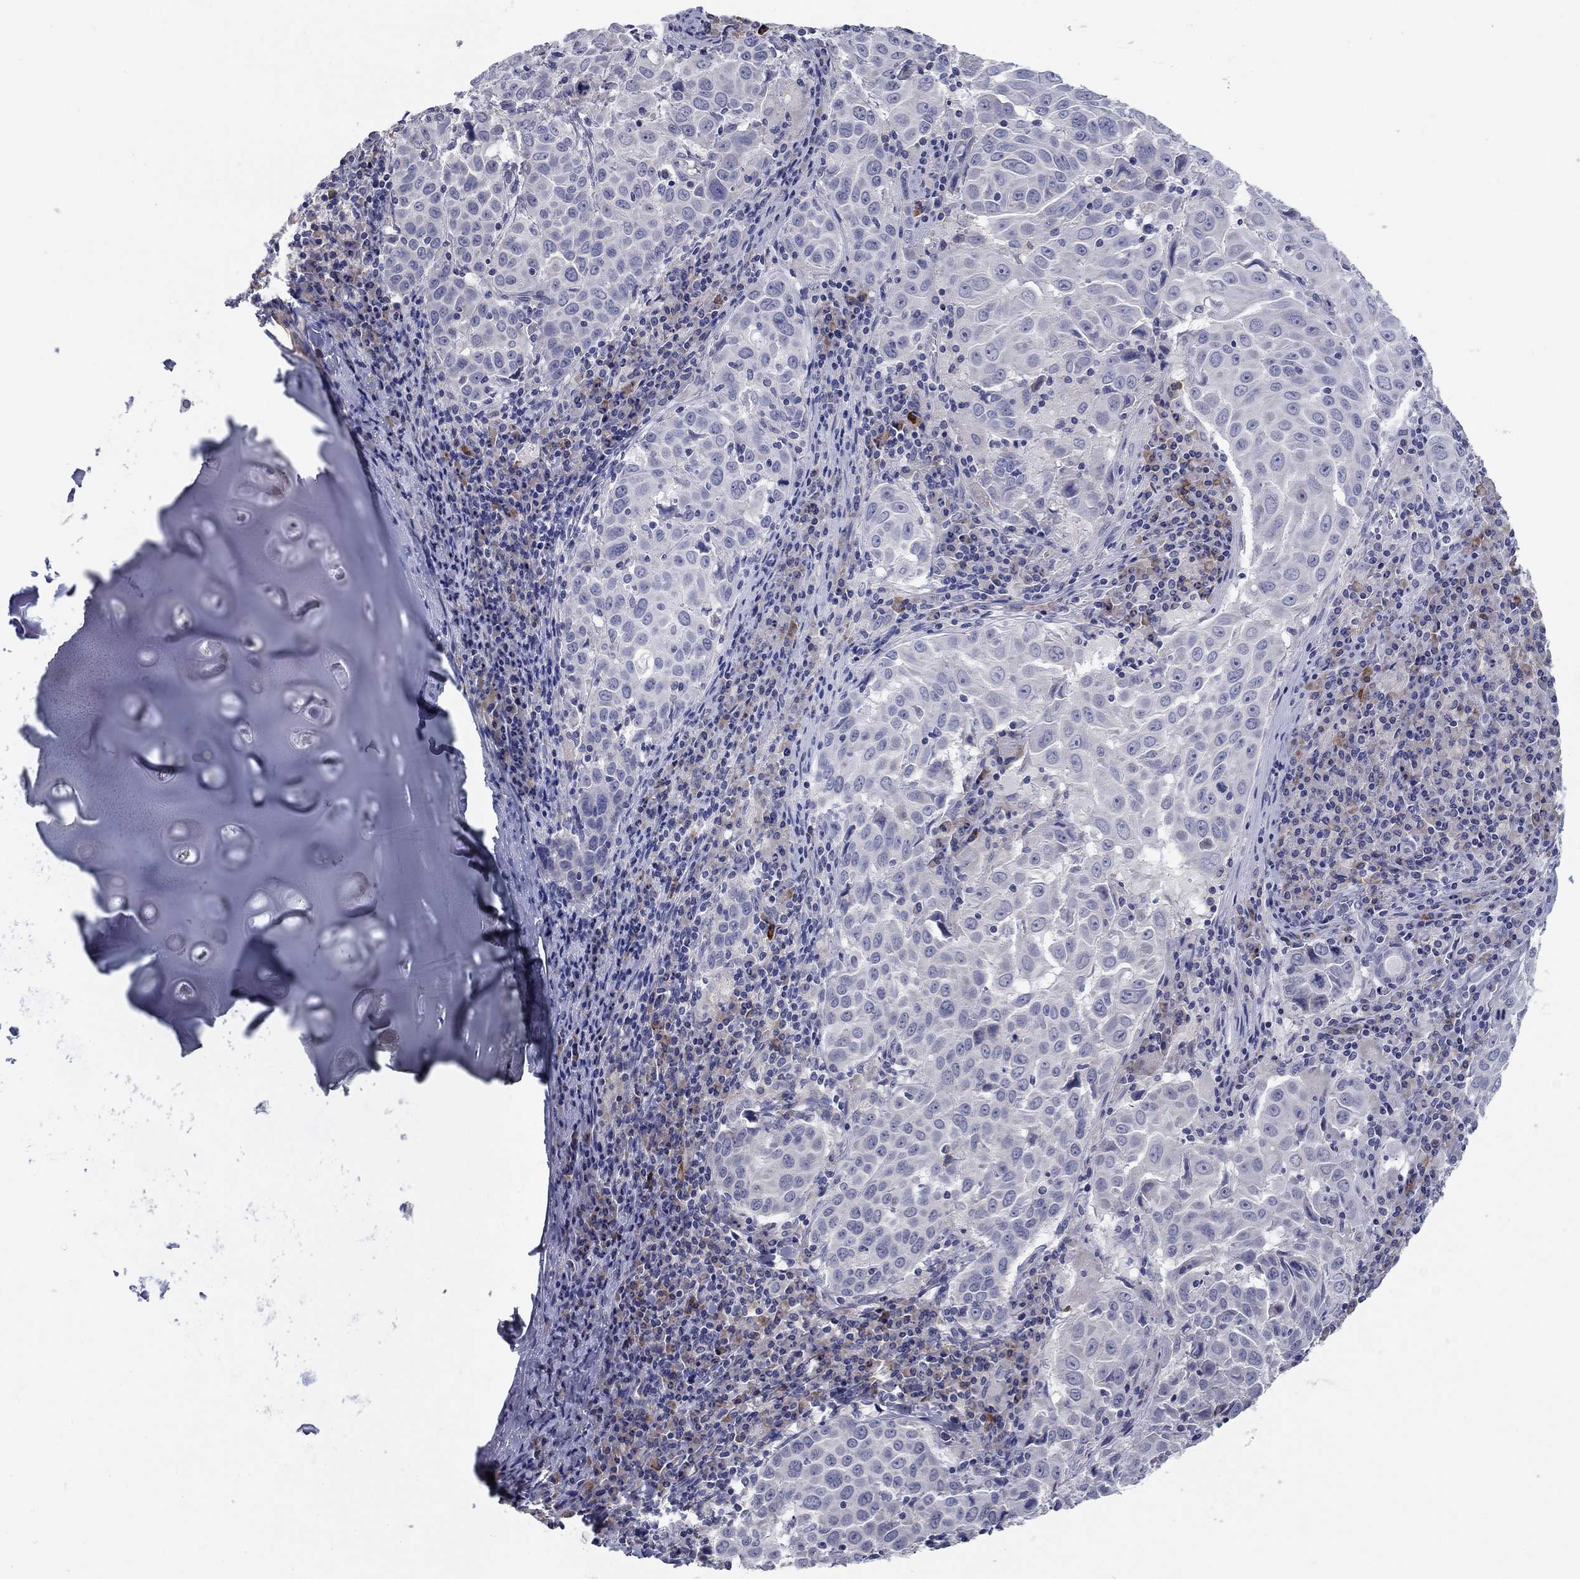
{"staining": {"intensity": "negative", "quantity": "none", "location": "none"}, "tissue": "lung cancer", "cell_type": "Tumor cells", "image_type": "cancer", "snomed": [{"axis": "morphology", "description": "Squamous cell carcinoma, NOS"}, {"axis": "topography", "description": "Lung"}], "caption": "Tumor cells show no significant expression in lung cancer (squamous cell carcinoma). The staining was performed using DAB (3,3'-diaminobenzidine) to visualize the protein expression in brown, while the nuclei were stained in blue with hematoxylin (Magnification: 20x).", "gene": "GRK7", "patient": {"sex": "male", "age": 57}}